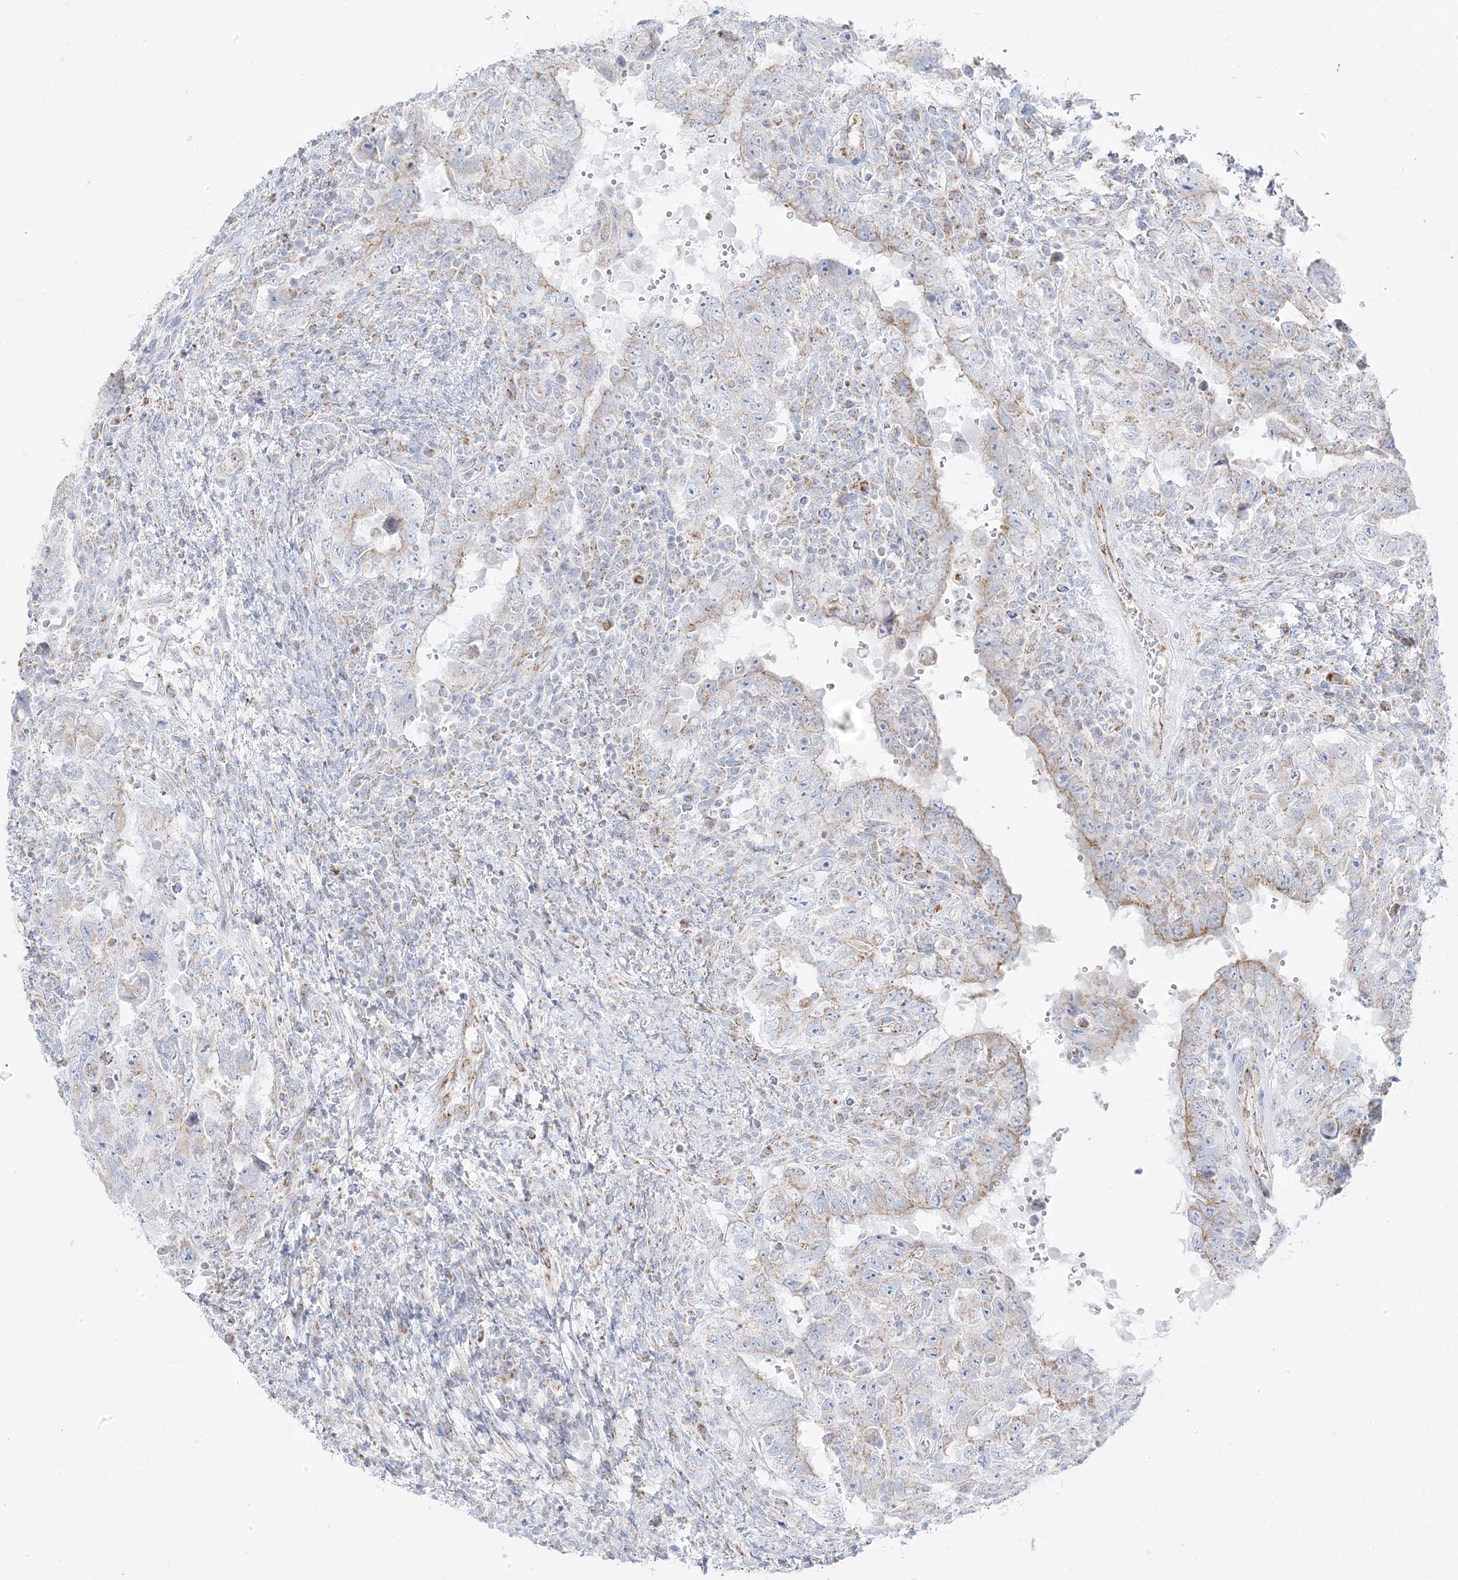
{"staining": {"intensity": "weak", "quantity": "<25%", "location": "cytoplasmic/membranous"}, "tissue": "testis cancer", "cell_type": "Tumor cells", "image_type": "cancer", "snomed": [{"axis": "morphology", "description": "Carcinoma, Embryonal, NOS"}, {"axis": "topography", "description": "Testis"}], "caption": "IHC image of human testis cancer (embryonal carcinoma) stained for a protein (brown), which demonstrates no expression in tumor cells.", "gene": "PCCB", "patient": {"sex": "male", "age": 26}}